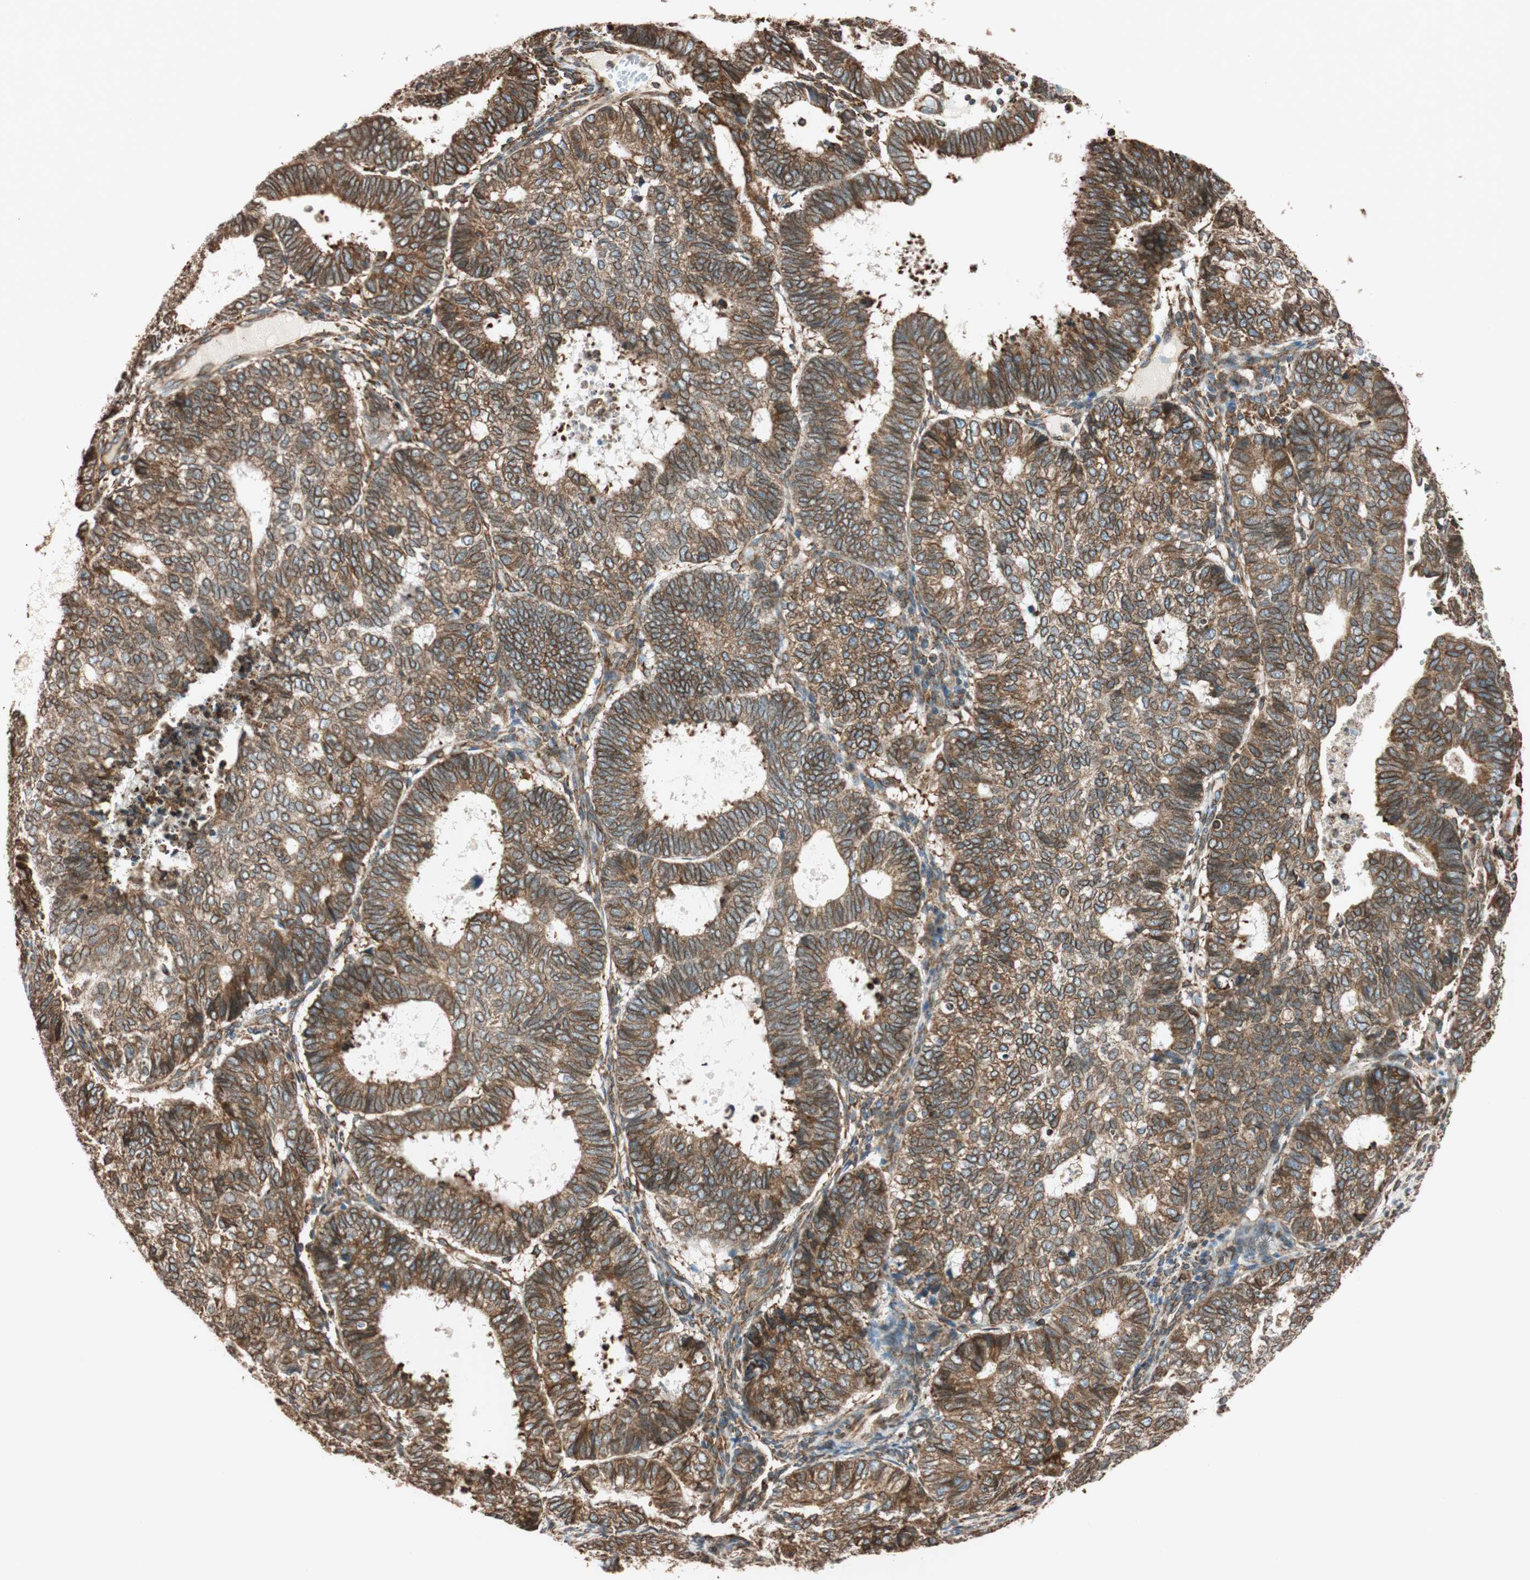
{"staining": {"intensity": "moderate", "quantity": ">75%", "location": "cytoplasmic/membranous"}, "tissue": "endometrial cancer", "cell_type": "Tumor cells", "image_type": "cancer", "snomed": [{"axis": "morphology", "description": "Adenocarcinoma, NOS"}, {"axis": "topography", "description": "Uterus"}], "caption": "A brown stain highlights moderate cytoplasmic/membranous expression of a protein in human adenocarcinoma (endometrial) tumor cells. The protein is shown in brown color, while the nuclei are stained blue.", "gene": "PRKCSH", "patient": {"sex": "female", "age": 60}}